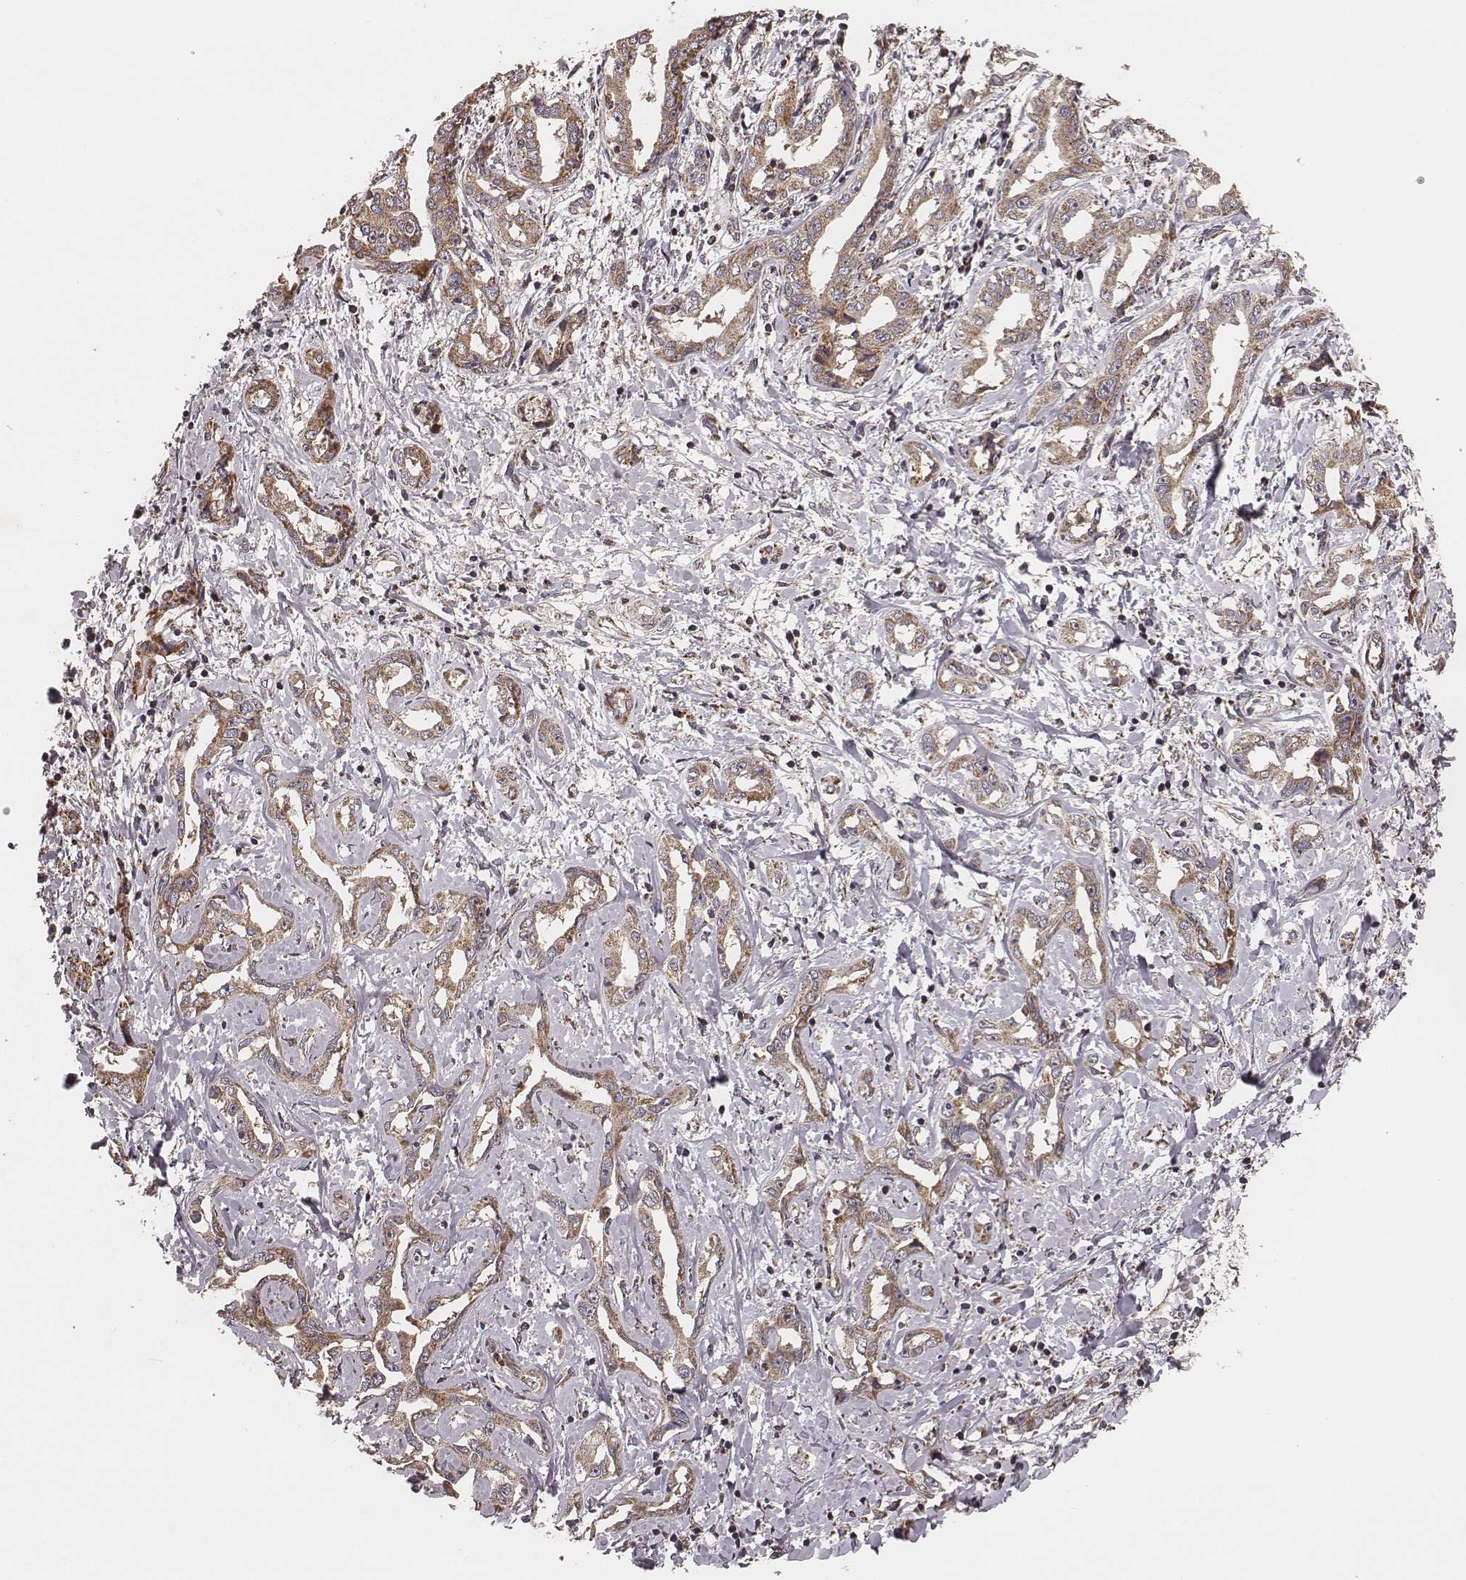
{"staining": {"intensity": "weak", "quantity": ">75%", "location": "cytoplasmic/membranous"}, "tissue": "liver cancer", "cell_type": "Tumor cells", "image_type": "cancer", "snomed": [{"axis": "morphology", "description": "Cholangiocarcinoma"}, {"axis": "topography", "description": "Liver"}], "caption": "Protein staining by immunohistochemistry shows weak cytoplasmic/membranous expression in about >75% of tumor cells in liver cholangiocarcinoma.", "gene": "ZDHHC21", "patient": {"sex": "male", "age": 59}}